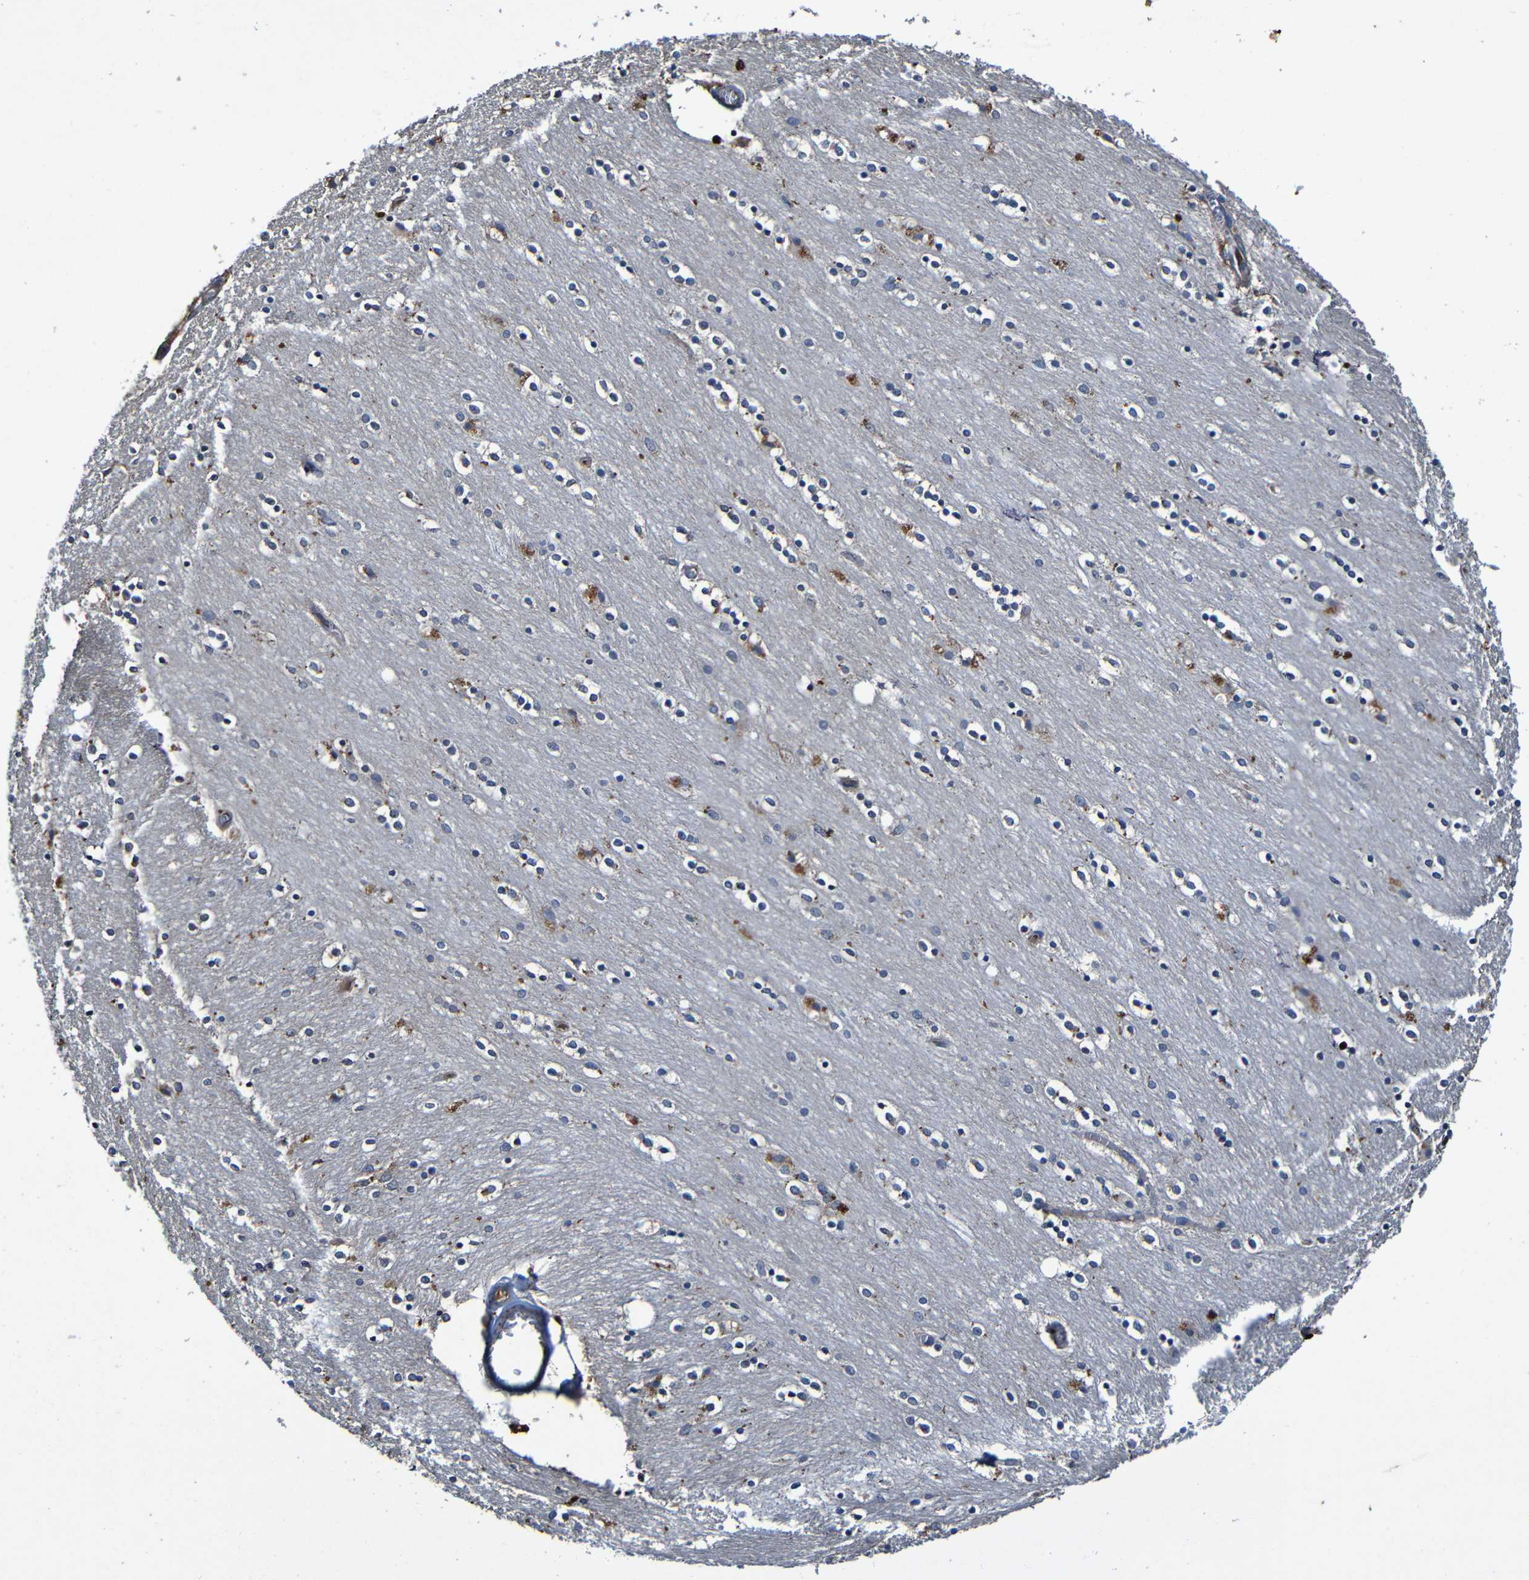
{"staining": {"intensity": "strong", "quantity": "<25%", "location": "cytoplasmic/membranous"}, "tissue": "caudate", "cell_type": "Glial cells", "image_type": "normal", "snomed": [{"axis": "morphology", "description": "Normal tissue, NOS"}, {"axis": "topography", "description": "Lateral ventricle wall"}], "caption": "A histopathology image of human caudate stained for a protein exhibits strong cytoplasmic/membranous brown staining in glial cells. (DAB (3,3'-diaminobenzidine) IHC, brown staining for protein, blue staining for nuclei).", "gene": "LRRC70", "patient": {"sex": "female", "age": 54}}